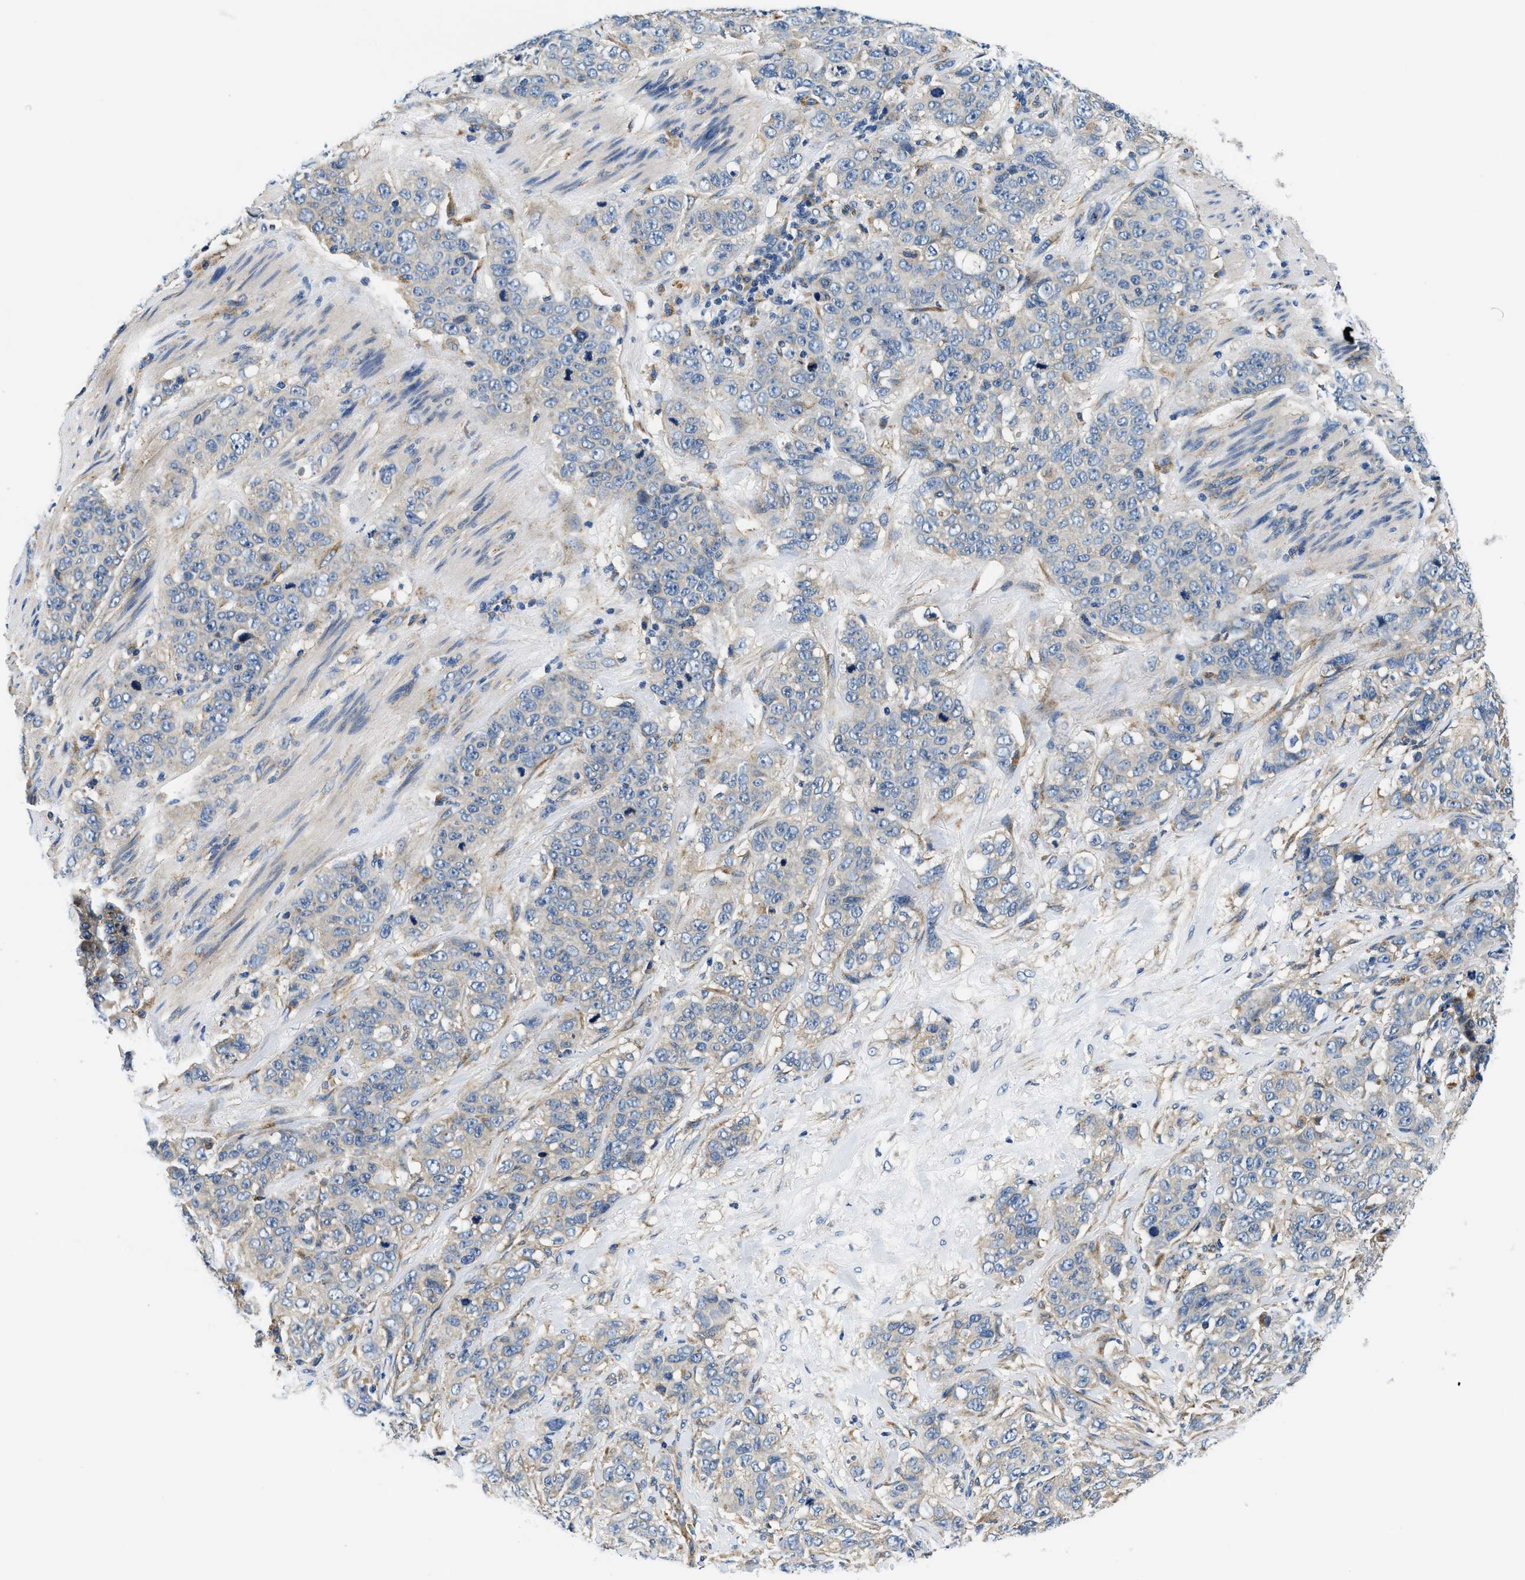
{"staining": {"intensity": "negative", "quantity": "none", "location": "none"}, "tissue": "stomach cancer", "cell_type": "Tumor cells", "image_type": "cancer", "snomed": [{"axis": "morphology", "description": "Adenocarcinoma, NOS"}, {"axis": "topography", "description": "Stomach"}], "caption": "IHC photomicrograph of human stomach cancer (adenocarcinoma) stained for a protein (brown), which demonstrates no positivity in tumor cells.", "gene": "SAMD4B", "patient": {"sex": "male", "age": 48}}